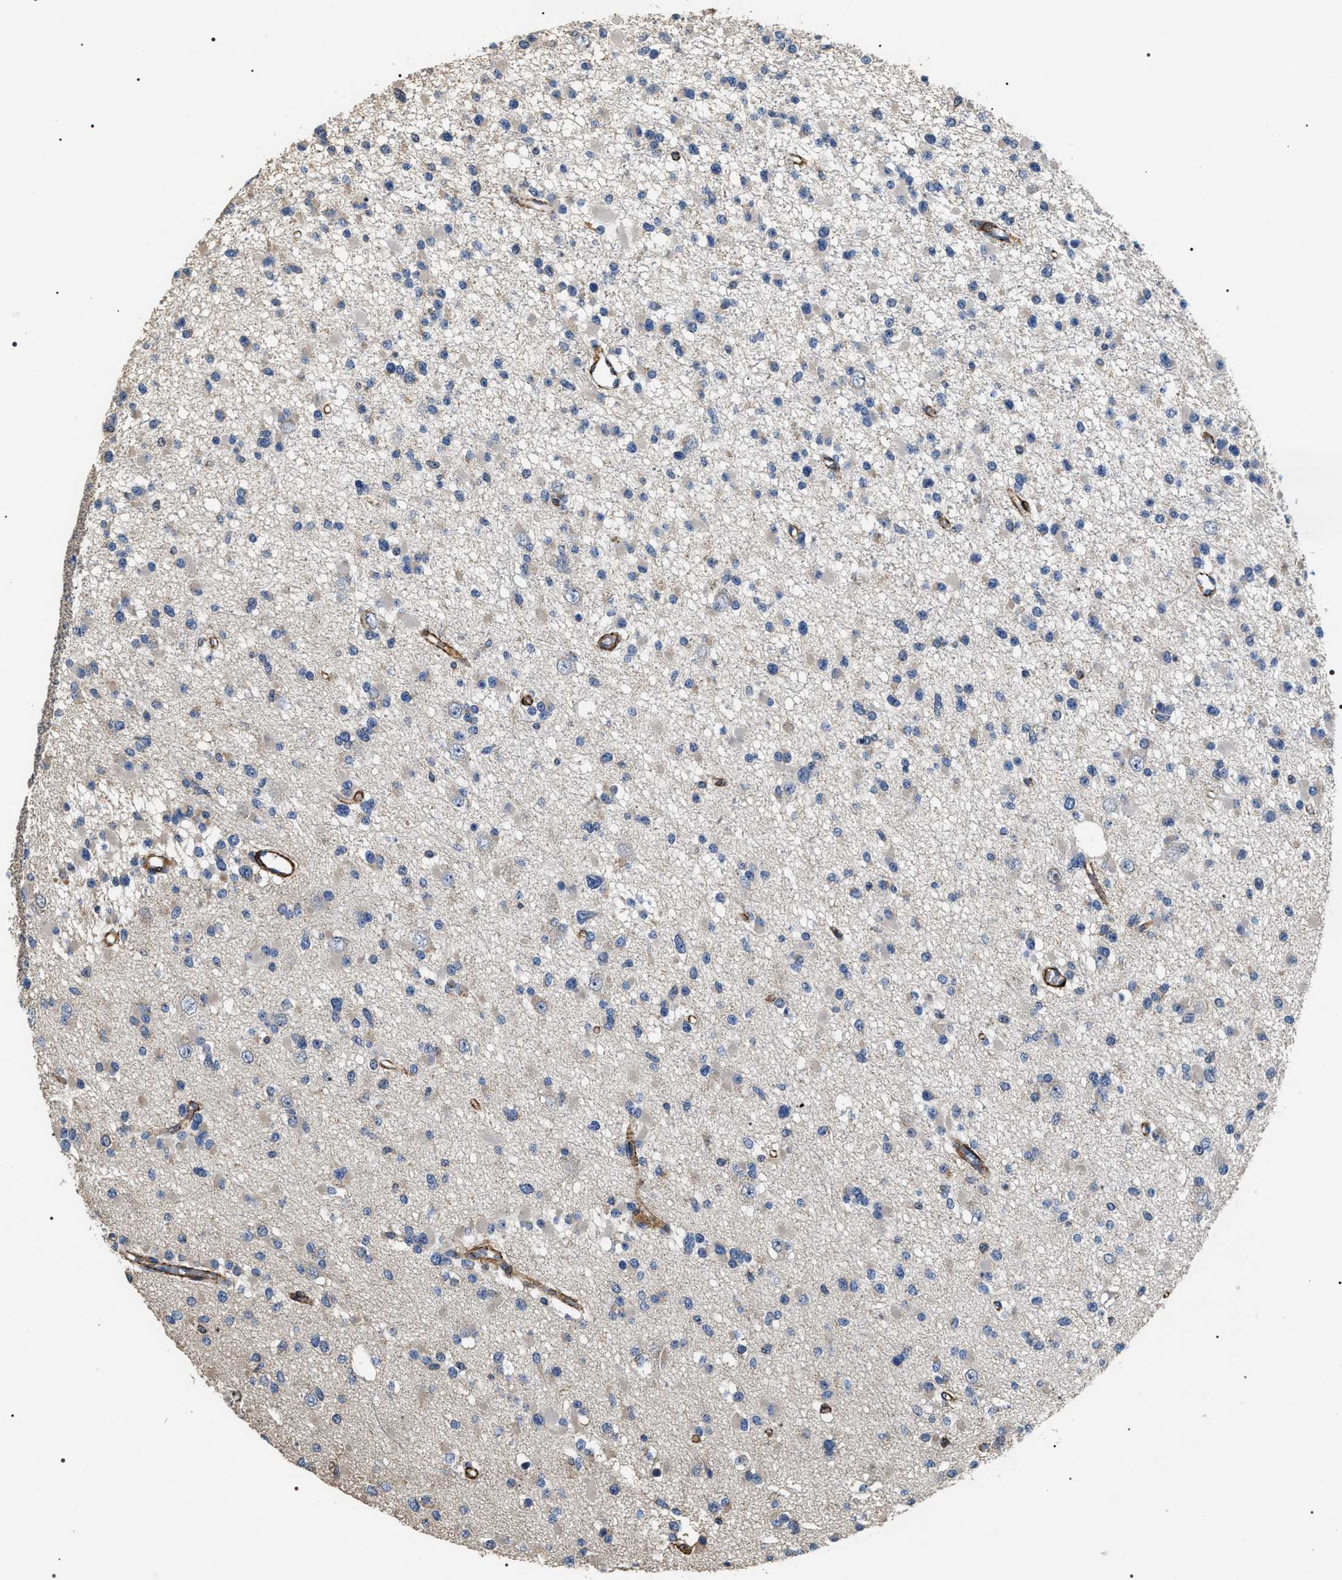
{"staining": {"intensity": "negative", "quantity": "none", "location": "none"}, "tissue": "glioma", "cell_type": "Tumor cells", "image_type": "cancer", "snomed": [{"axis": "morphology", "description": "Glioma, malignant, Low grade"}, {"axis": "topography", "description": "Brain"}], "caption": "IHC of glioma shows no staining in tumor cells.", "gene": "ZC3HAV1L", "patient": {"sex": "female", "age": 22}}